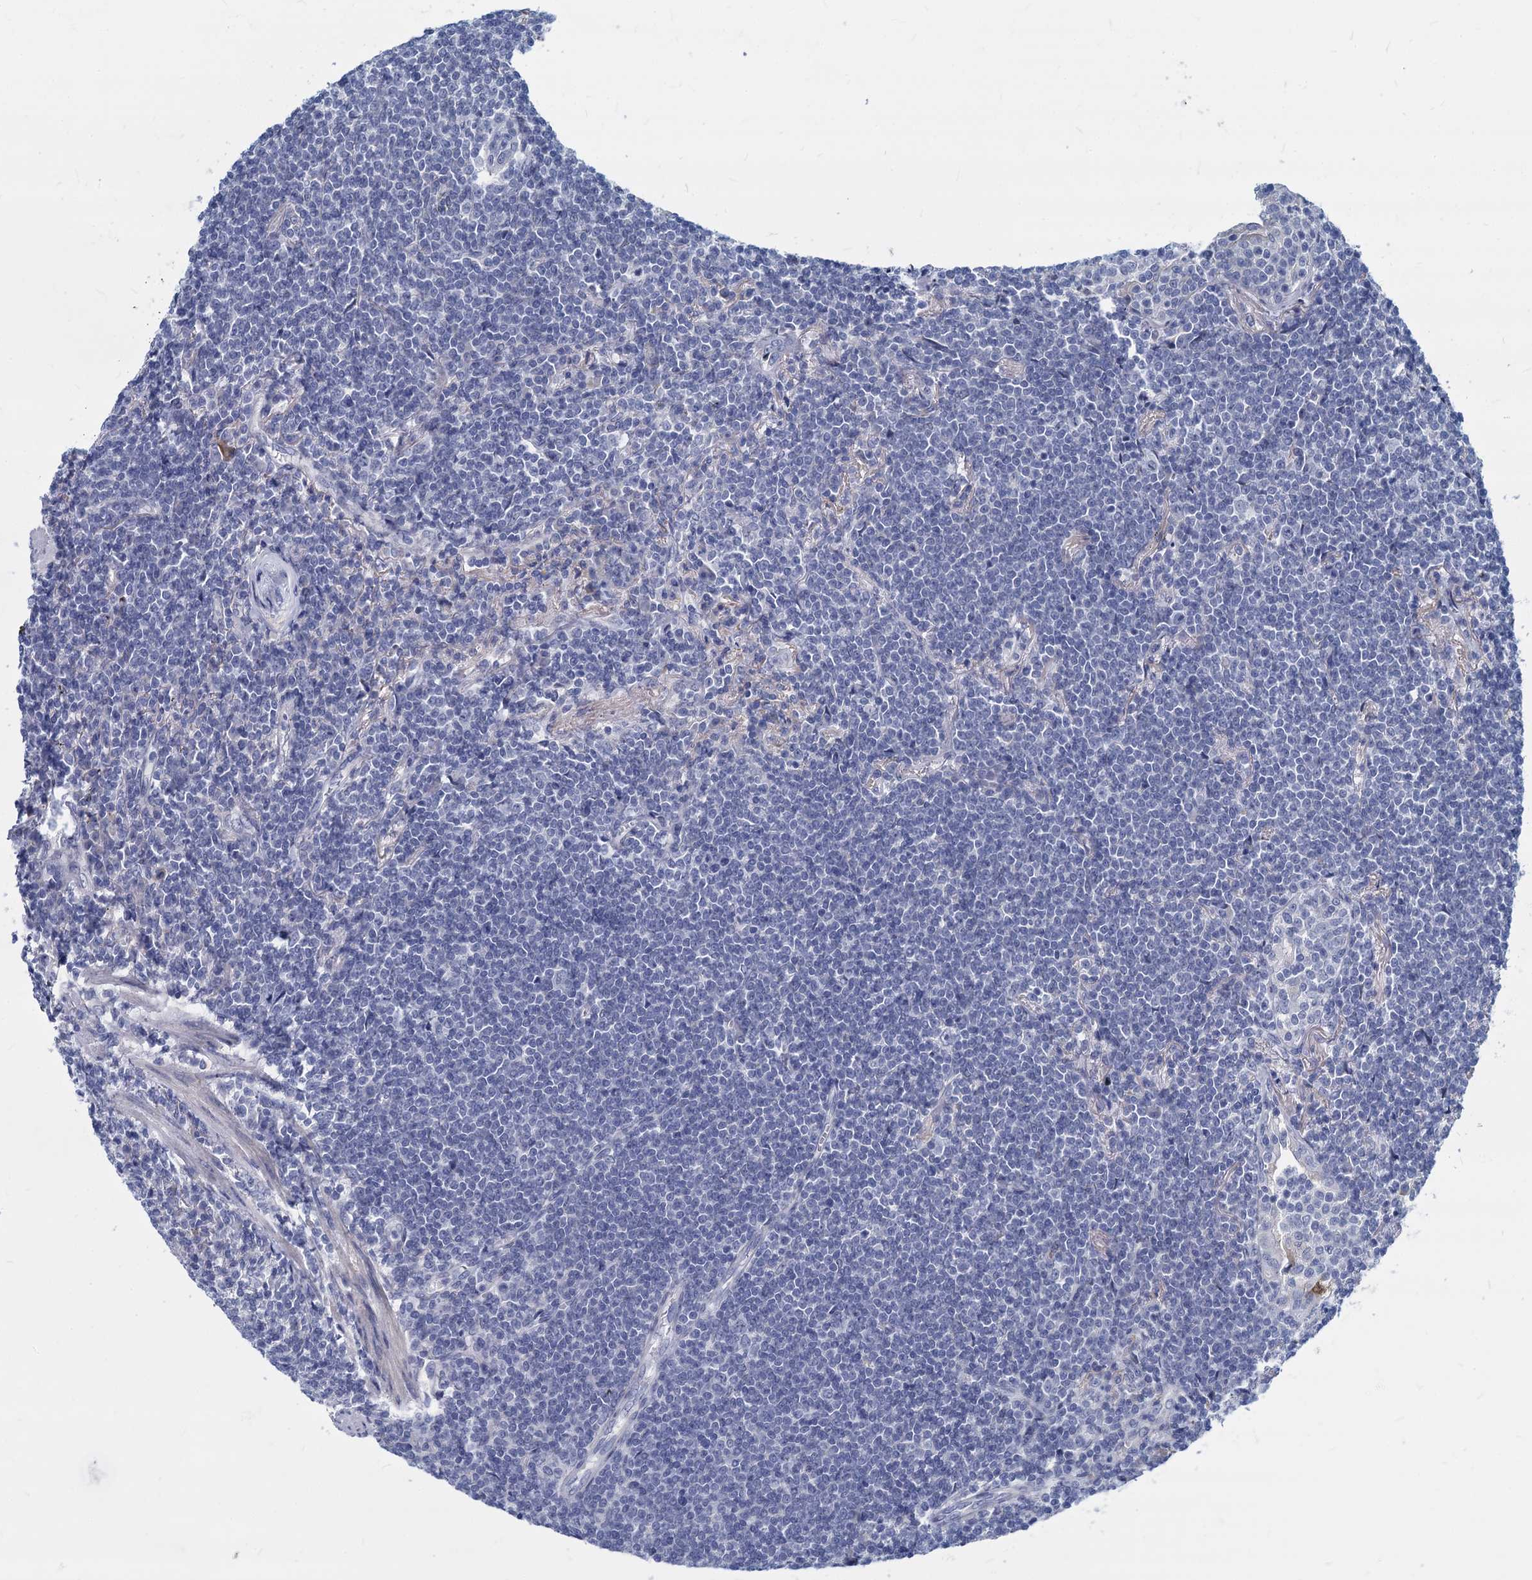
{"staining": {"intensity": "negative", "quantity": "none", "location": "none"}, "tissue": "lymphoma", "cell_type": "Tumor cells", "image_type": "cancer", "snomed": [{"axis": "morphology", "description": "Malignant lymphoma, non-Hodgkin's type, Low grade"}, {"axis": "topography", "description": "Lung"}], "caption": "Tumor cells show no significant positivity in malignant lymphoma, non-Hodgkin's type (low-grade).", "gene": "GSTM3", "patient": {"sex": "female", "age": 71}}